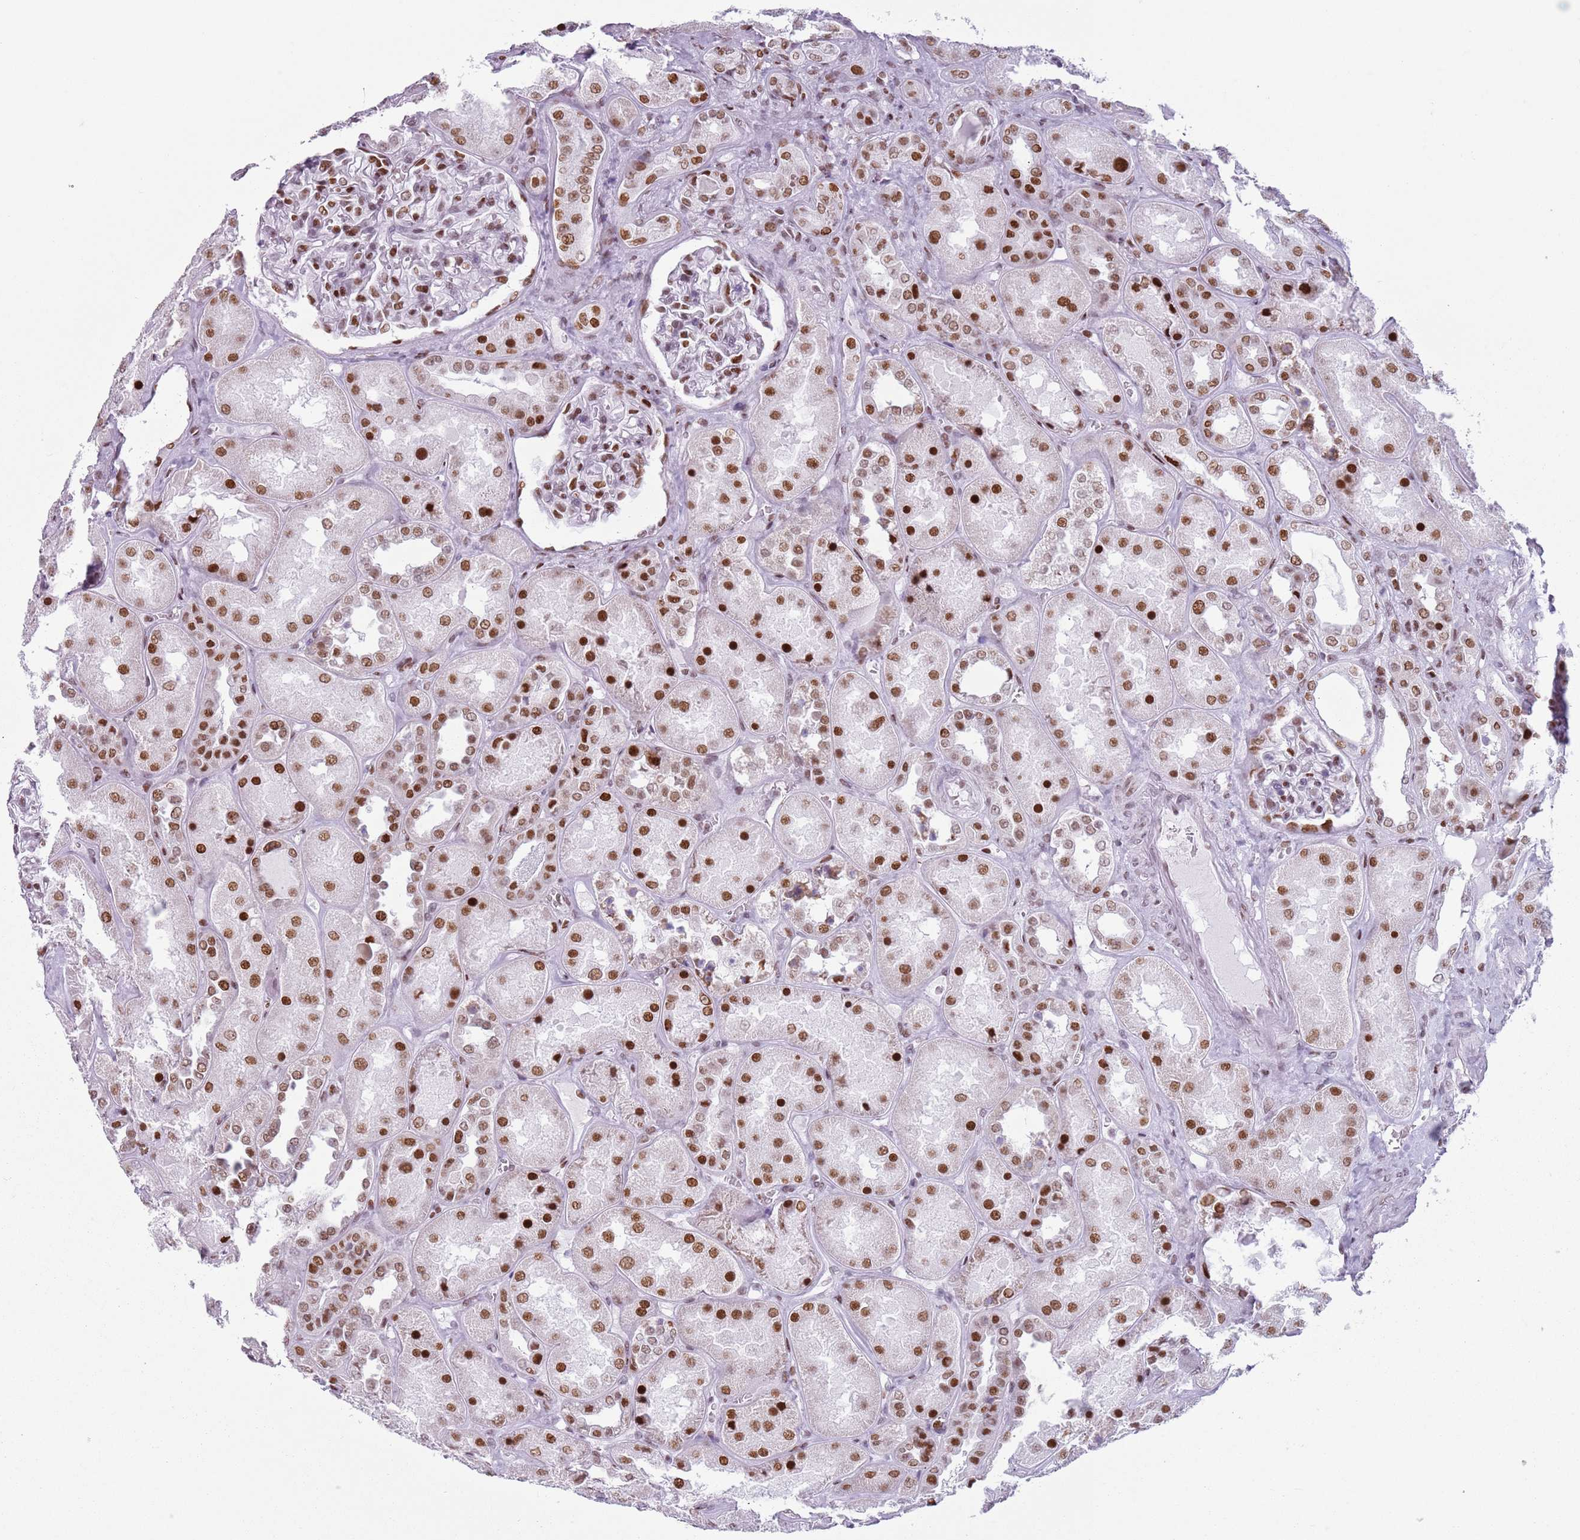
{"staining": {"intensity": "moderate", "quantity": "25%-75%", "location": "nuclear"}, "tissue": "kidney", "cell_type": "Cells in glomeruli", "image_type": "normal", "snomed": [{"axis": "morphology", "description": "Normal tissue, NOS"}, {"axis": "topography", "description": "Kidney"}], "caption": "Immunohistochemistry image of benign kidney: kidney stained using IHC demonstrates medium levels of moderate protein expression localized specifically in the nuclear of cells in glomeruli, appearing as a nuclear brown color.", "gene": "FAM104B", "patient": {"sex": "male", "age": 70}}